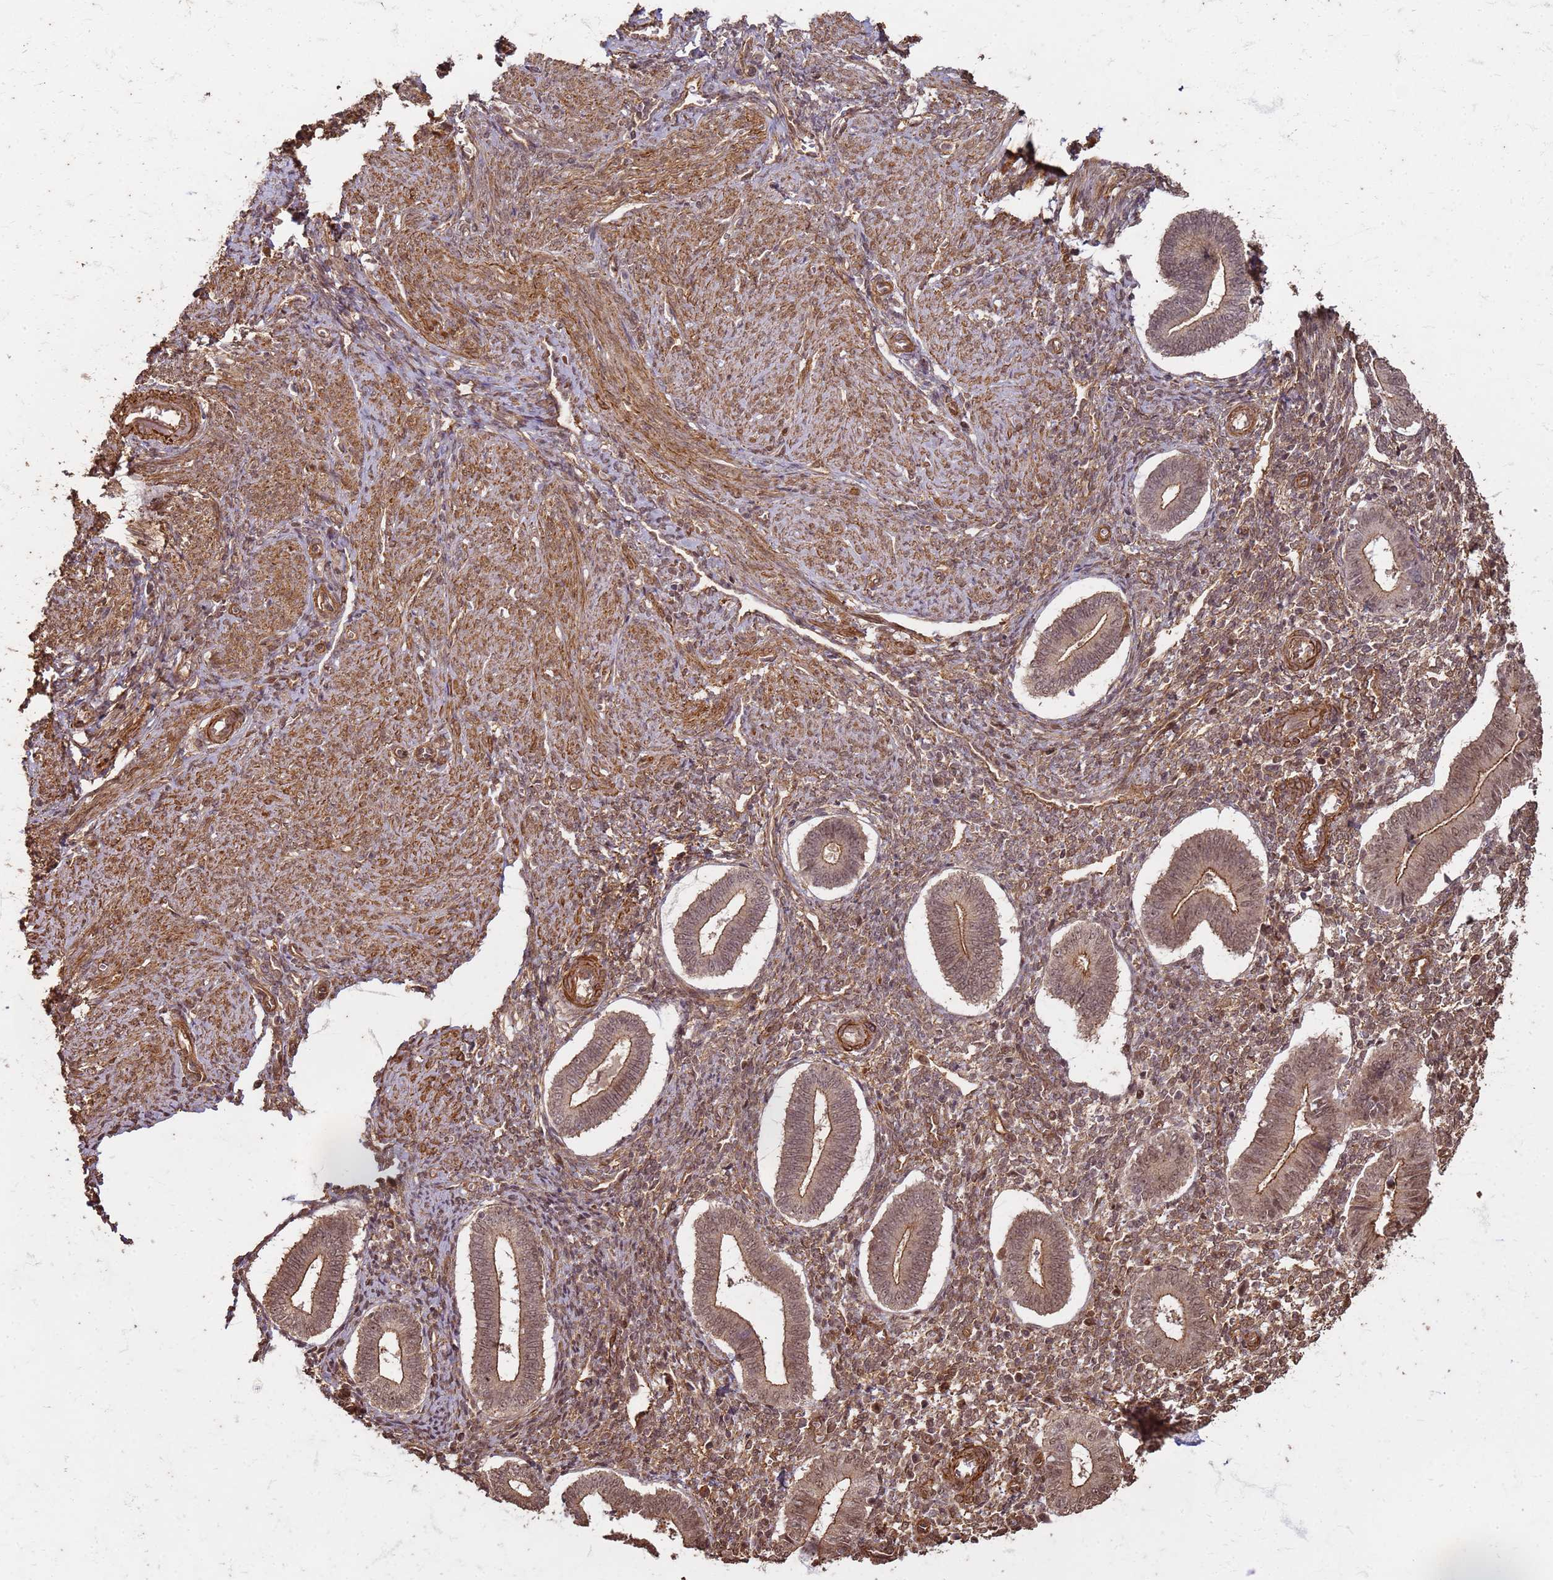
{"staining": {"intensity": "moderate", "quantity": ">75%", "location": "cytoplasmic/membranous,nuclear"}, "tissue": "endometrium", "cell_type": "Cells in endometrial stroma", "image_type": "normal", "snomed": [{"axis": "morphology", "description": "Normal tissue, NOS"}, {"axis": "topography", "description": "Endometrium"}], "caption": "Endometrium stained with DAB (3,3'-diaminobenzidine) immunohistochemistry displays medium levels of moderate cytoplasmic/membranous,nuclear staining in about >75% of cells in endometrial stroma.", "gene": "KIF26A", "patient": {"sex": "female", "age": 44}}